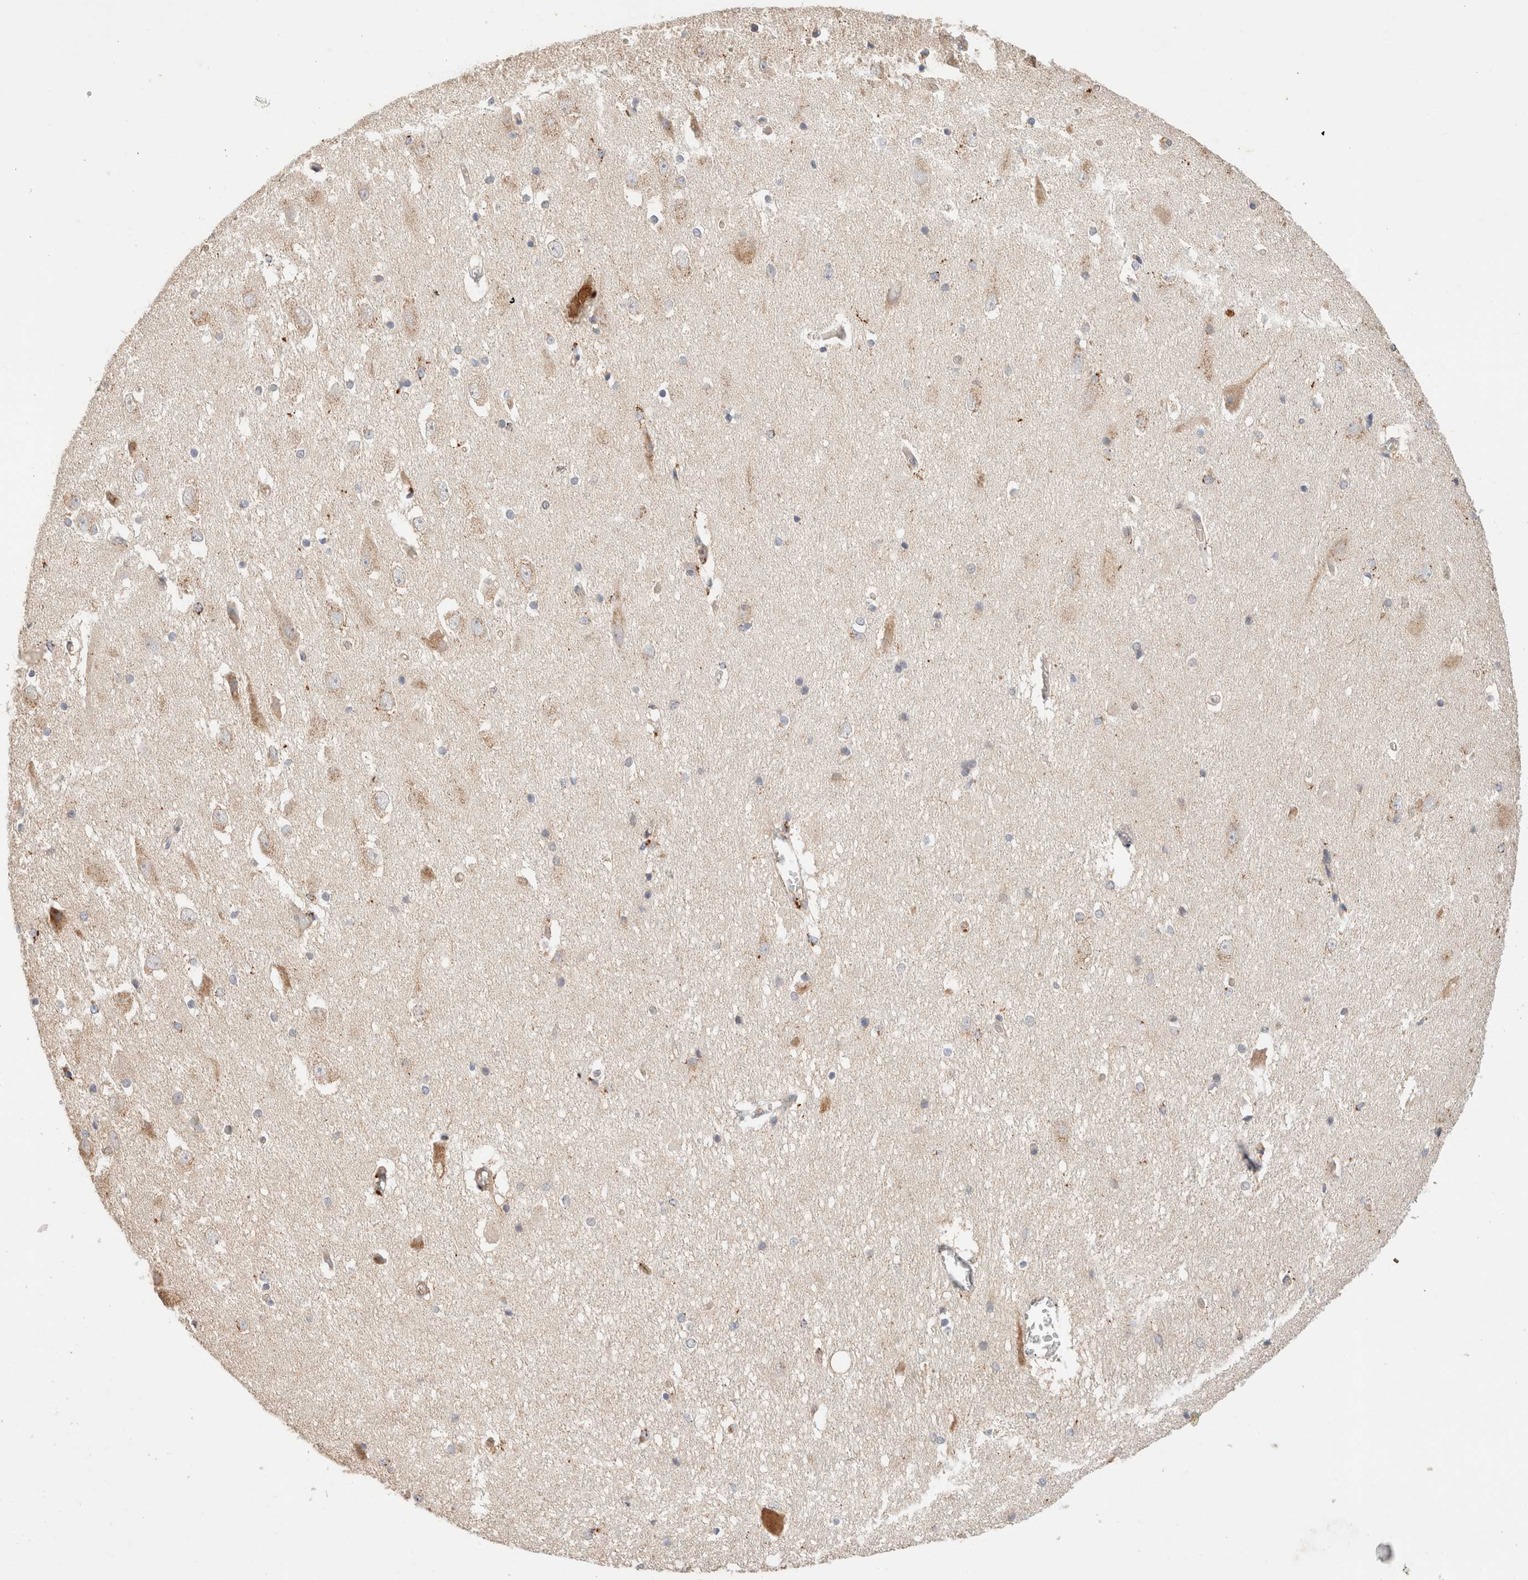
{"staining": {"intensity": "moderate", "quantity": "<25%", "location": "cytoplasmic/membranous"}, "tissue": "hippocampus", "cell_type": "Glial cells", "image_type": "normal", "snomed": [{"axis": "morphology", "description": "Normal tissue, NOS"}, {"axis": "topography", "description": "Hippocampus"}], "caption": "Hippocampus stained for a protein (brown) exhibits moderate cytoplasmic/membranous positive staining in approximately <25% of glial cells.", "gene": "RABEPK", "patient": {"sex": "female", "age": 19}}